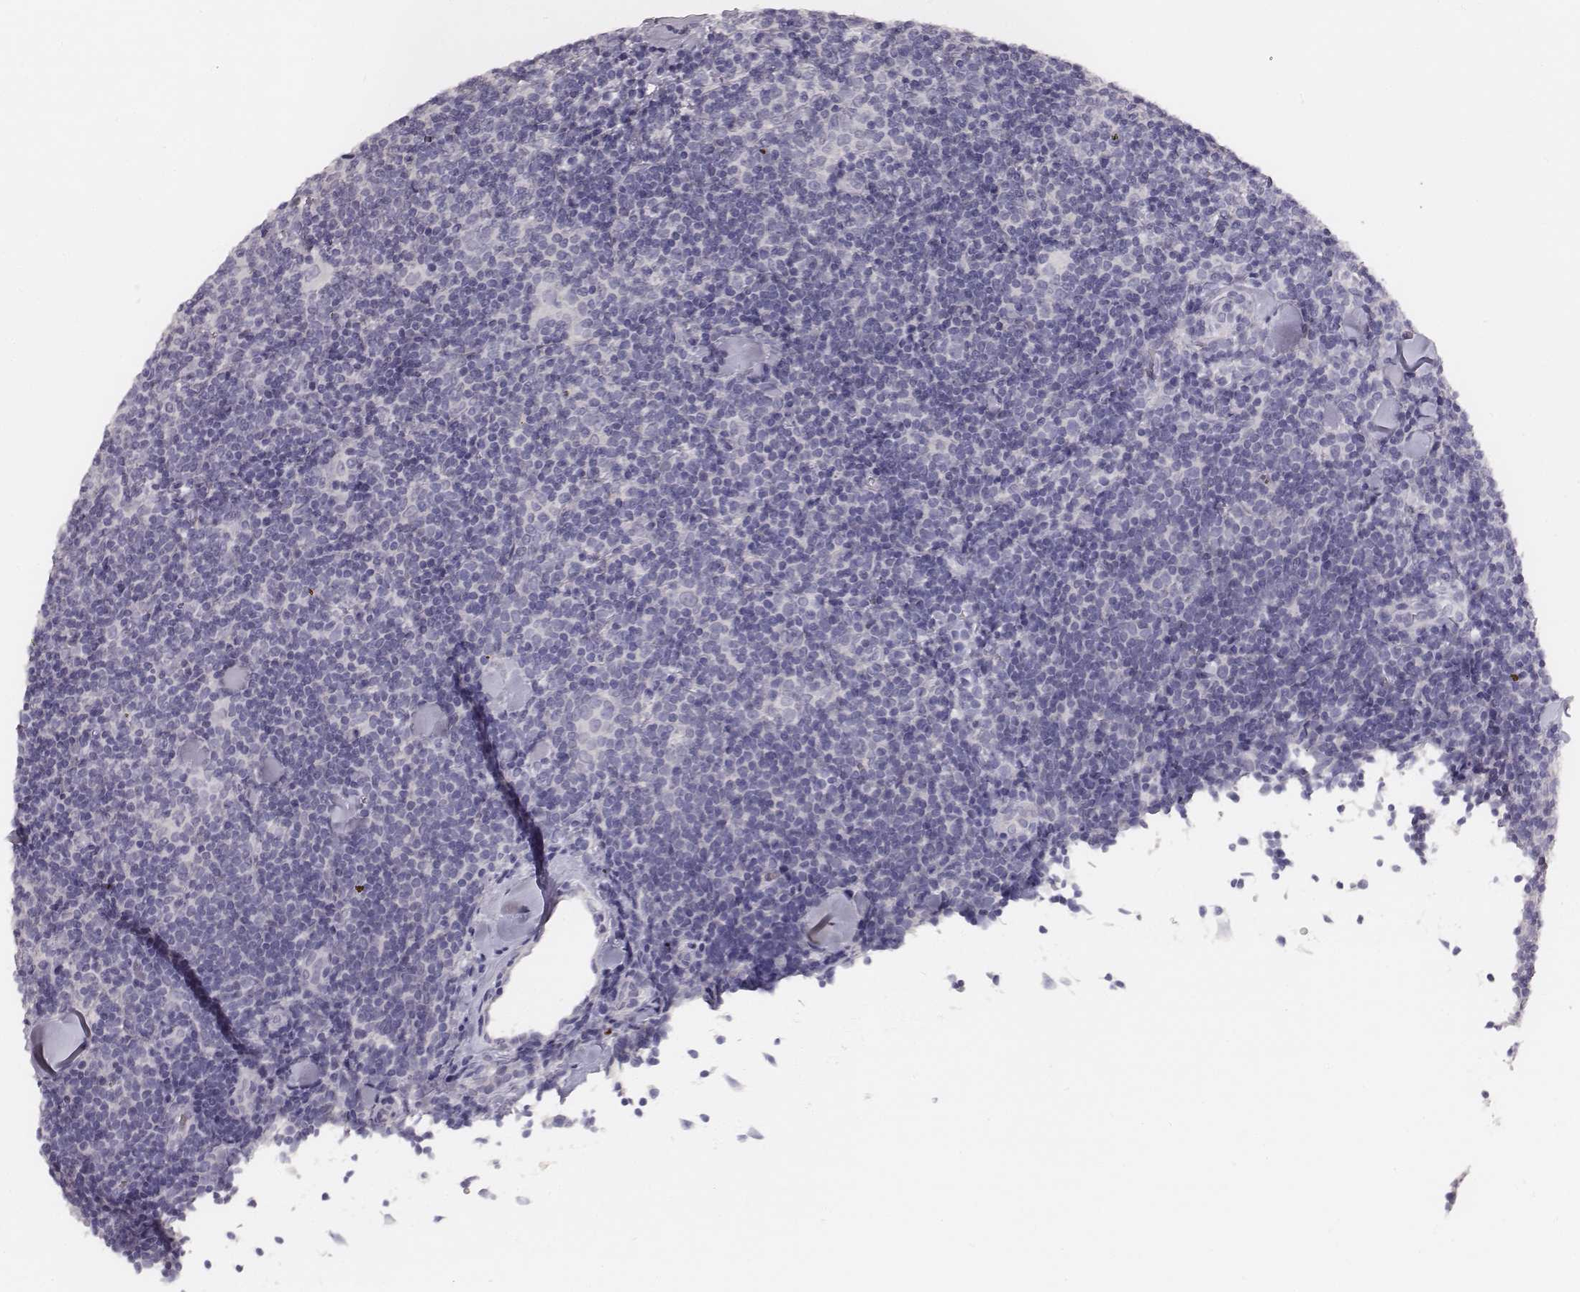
{"staining": {"intensity": "negative", "quantity": "none", "location": "none"}, "tissue": "lymphoma", "cell_type": "Tumor cells", "image_type": "cancer", "snomed": [{"axis": "morphology", "description": "Malignant lymphoma, non-Hodgkin's type, Low grade"}, {"axis": "topography", "description": "Lymph node"}], "caption": "This is an immunohistochemistry (IHC) image of human low-grade malignant lymphoma, non-Hodgkin's type. There is no staining in tumor cells.", "gene": "MYH6", "patient": {"sex": "female", "age": 56}}